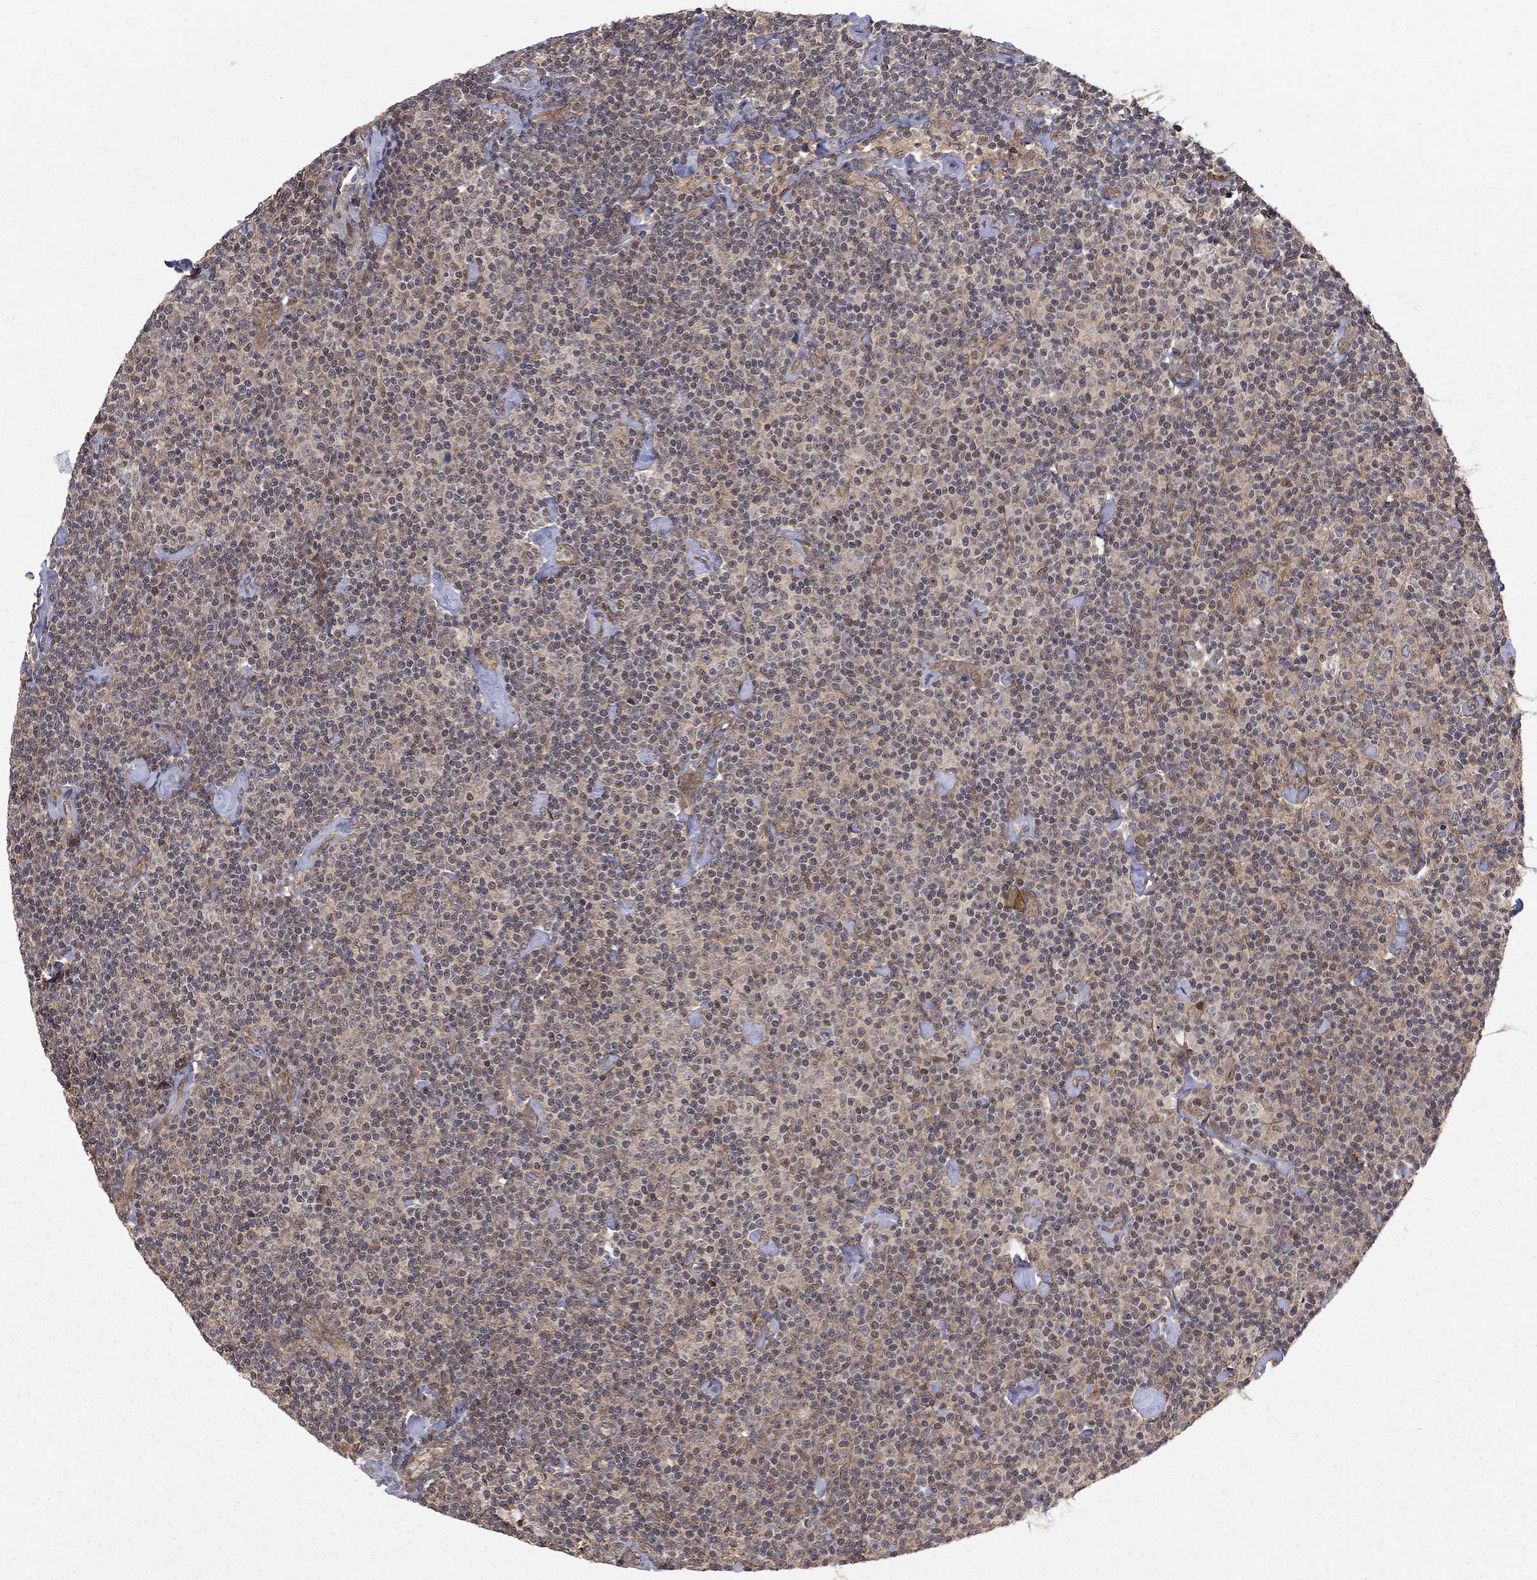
{"staining": {"intensity": "weak", "quantity": "25%-75%", "location": "cytoplasmic/membranous"}, "tissue": "lymphoma", "cell_type": "Tumor cells", "image_type": "cancer", "snomed": [{"axis": "morphology", "description": "Malignant lymphoma, non-Hodgkin's type, Low grade"}, {"axis": "topography", "description": "Lymph node"}], "caption": "Brown immunohistochemical staining in low-grade malignant lymphoma, non-Hodgkin's type reveals weak cytoplasmic/membranous staining in approximately 25%-75% of tumor cells.", "gene": "TDP1", "patient": {"sex": "male", "age": 81}}